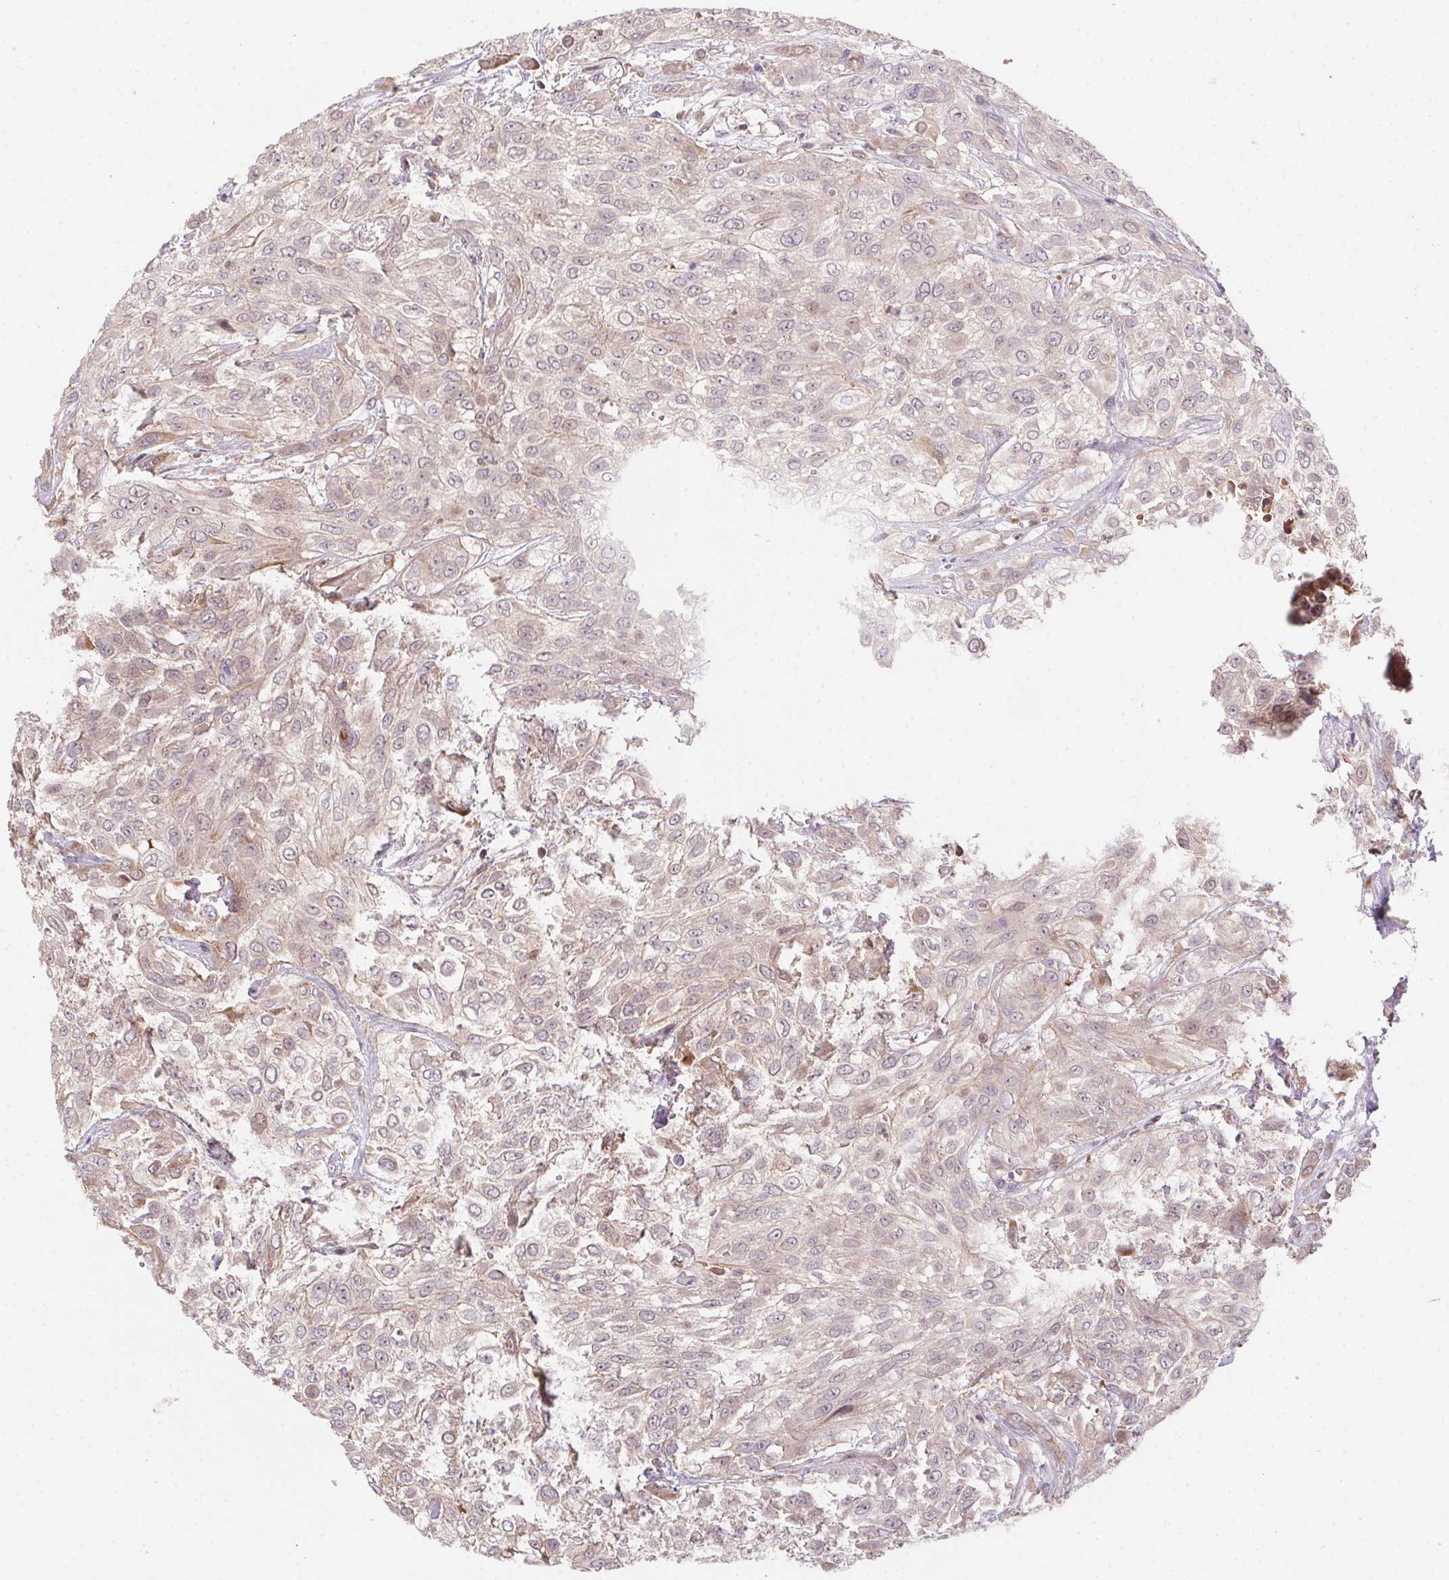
{"staining": {"intensity": "weak", "quantity": "<25%", "location": "nuclear"}, "tissue": "urothelial cancer", "cell_type": "Tumor cells", "image_type": "cancer", "snomed": [{"axis": "morphology", "description": "Urothelial carcinoma, High grade"}, {"axis": "topography", "description": "Urinary bladder"}], "caption": "There is no significant expression in tumor cells of urothelial carcinoma (high-grade).", "gene": "NUDT16", "patient": {"sex": "male", "age": 57}}